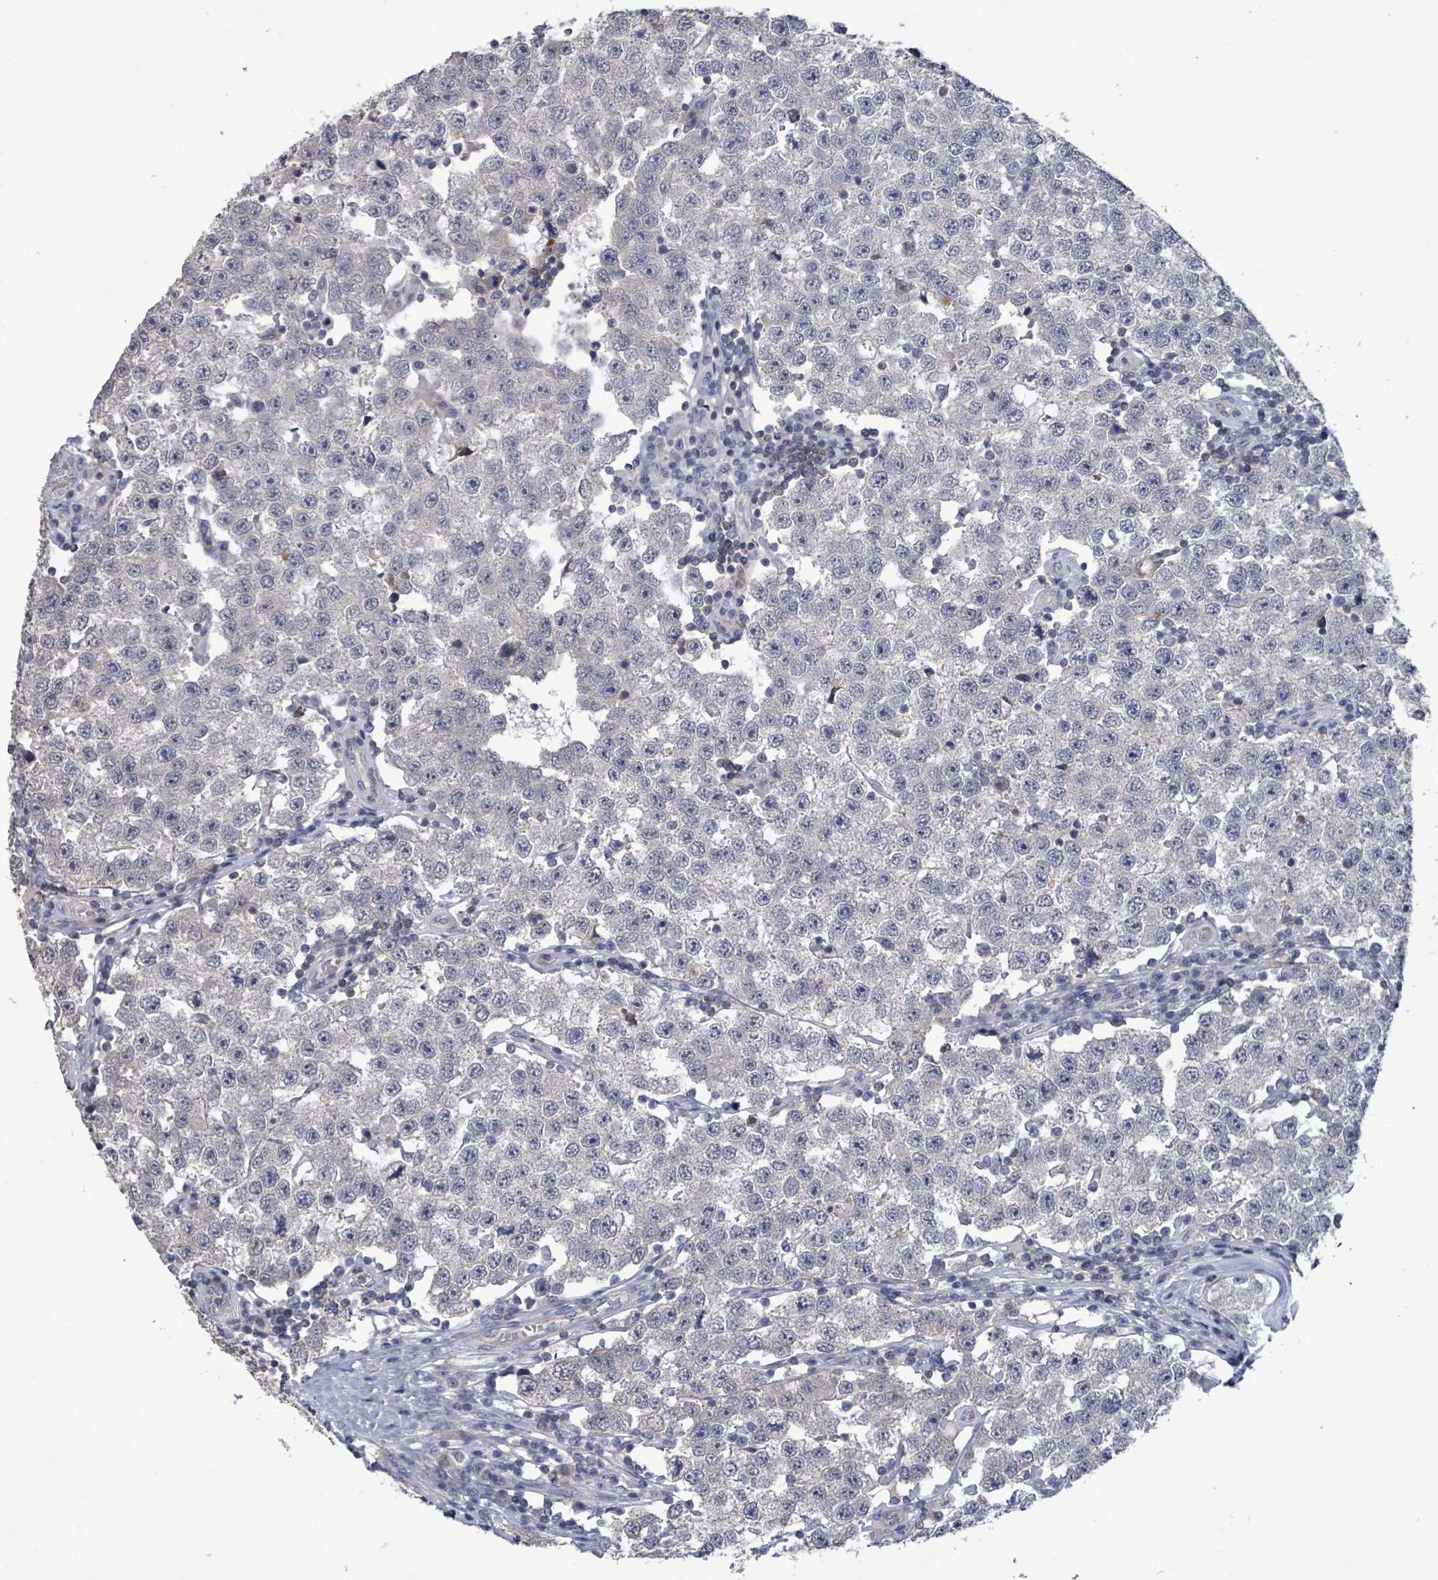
{"staining": {"intensity": "negative", "quantity": "none", "location": "none"}, "tissue": "testis cancer", "cell_type": "Tumor cells", "image_type": "cancer", "snomed": [{"axis": "morphology", "description": "Seminoma, NOS"}, {"axis": "topography", "description": "Testis"}], "caption": "Immunohistochemical staining of human seminoma (testis) exhibits no significant staining in tumor cells.", "gene": "AMMECR1", "patient": {"sex": "male", "age": 34}}